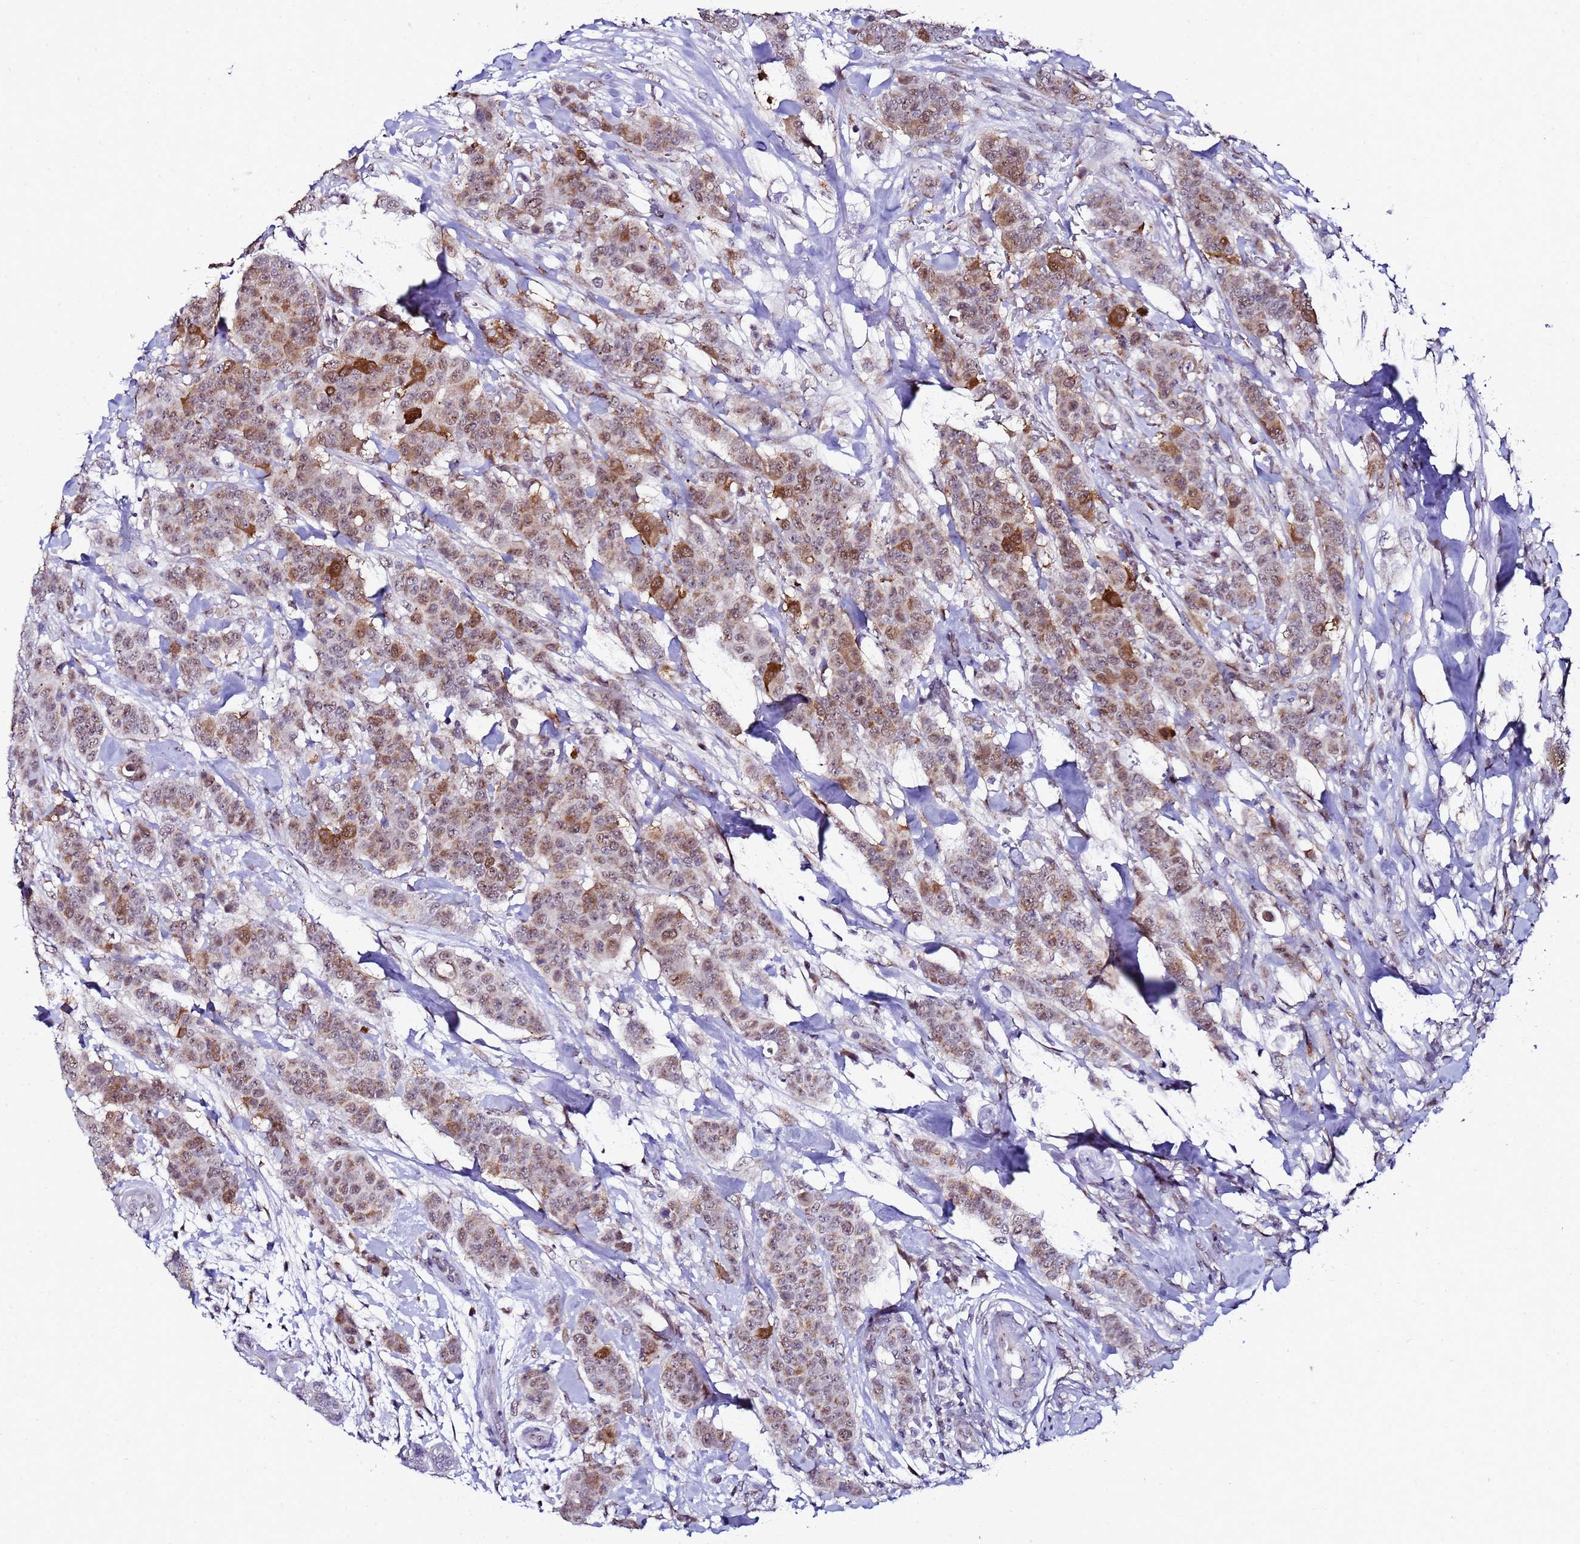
{"staining": {"intensity": "moderate", "quantity": ">75%", "location": "cytoplasmic/membranous,nuclear"}, "tissue": "breast cancer", "cell_type": "Tumor cells", "image_type": "cancer", "snomed": [{"axis": "morphology", "description": "Duct carcinoma"}, {"axis": "topography", "description": "Breast"}], "caption": "Immunohistochemistry (IHC) of human invasive ductal carcinoma (breast) demonstrates medium levels of moderate cytoplasmic/membranous and nuclear expression in about >75% of tumor cells.", "gene": "C19orf47", "patient": {"sex": "female", "age": 40}}